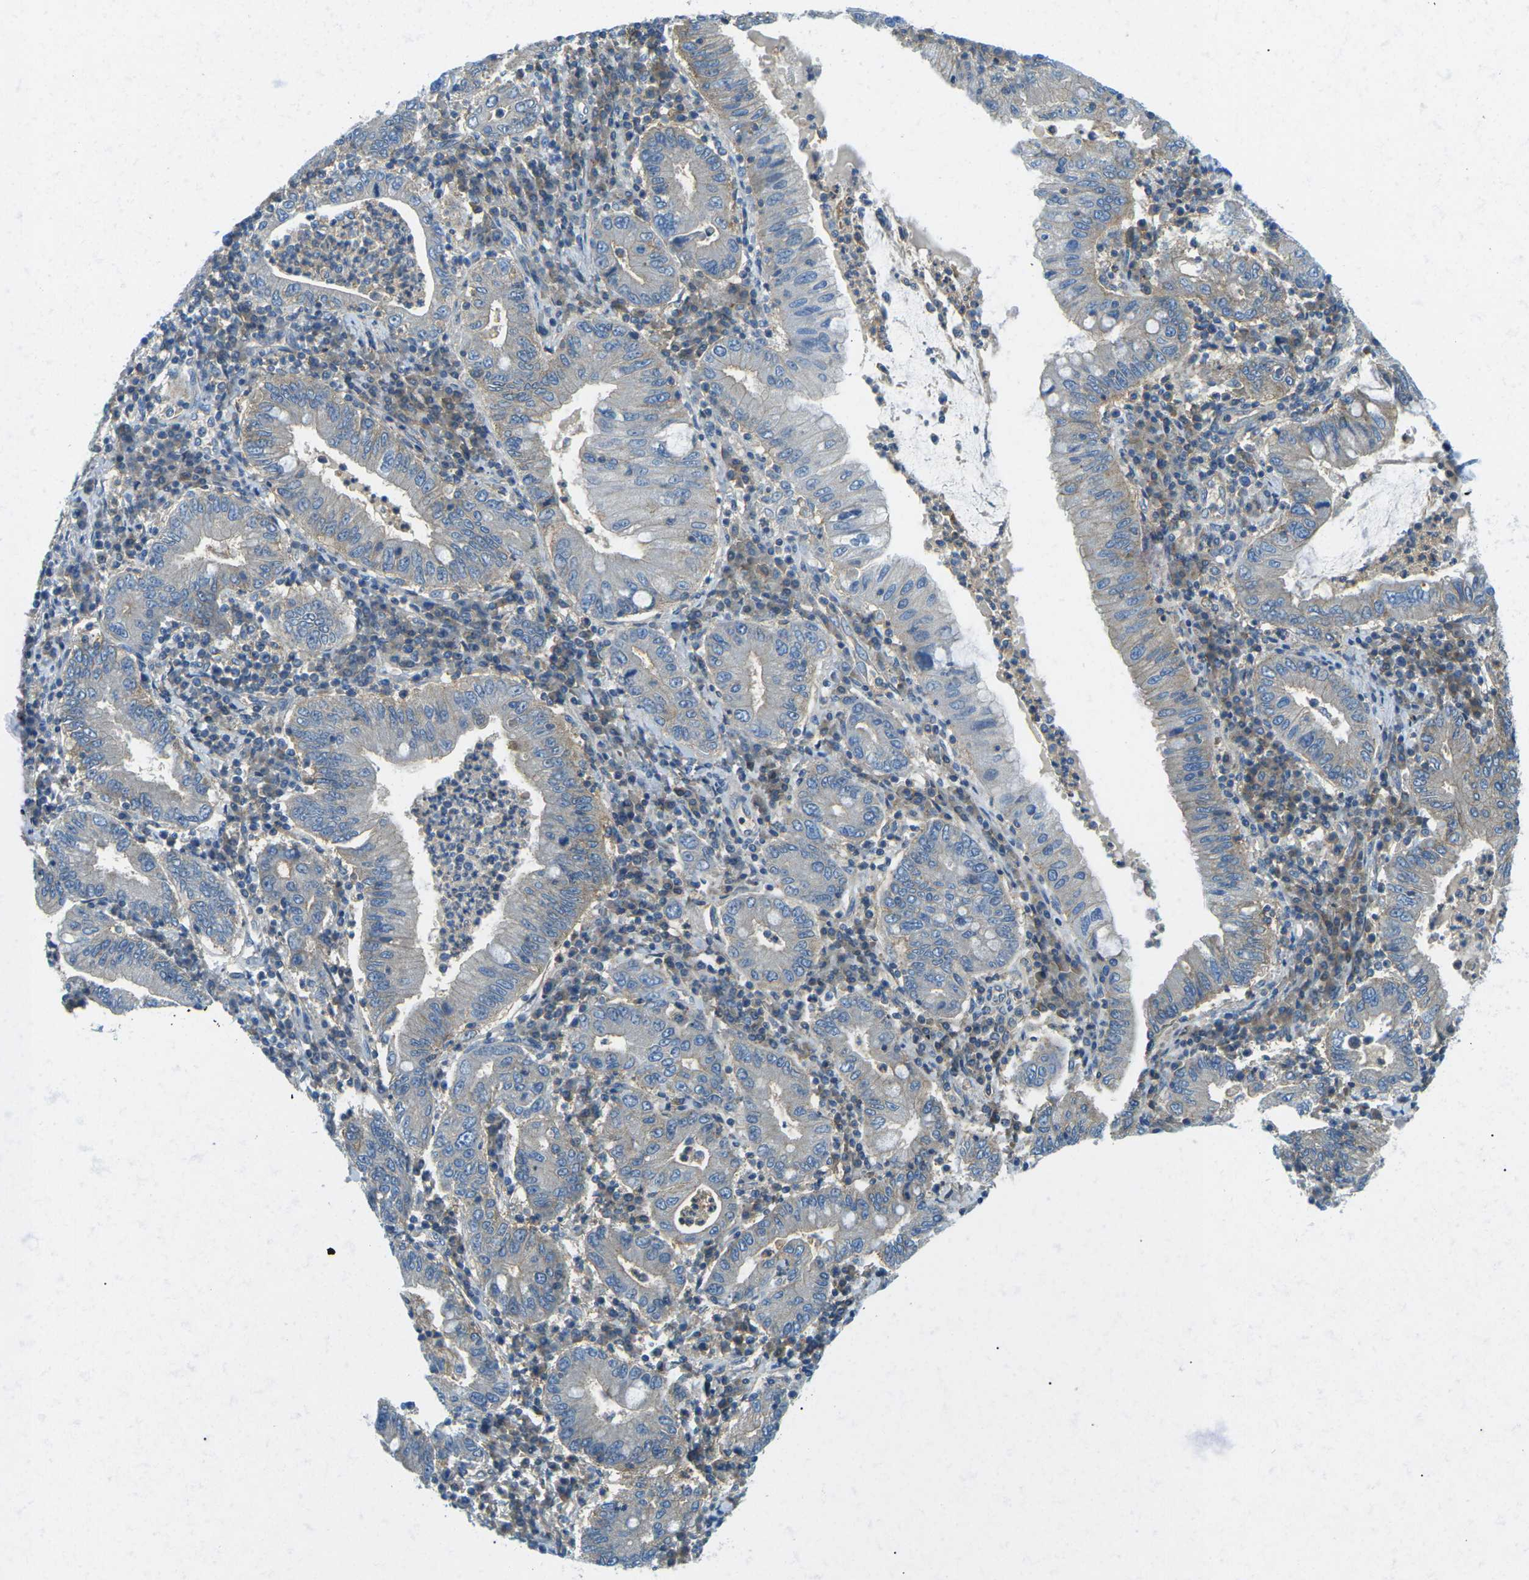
{"staining": {"intensity": "negative", "quantity": "none", "location": "none"}, "tissue": "stomach cancer", "cell_type": "Tumor cells", "image_type": "cancer", "snomed": [{"axis": "morphology", "description": "Normal tissue, NOS"}, {"axis": "morphology", "description": "Adenocarcinoma, NOS"}, {"axis": "topography", "description": "Esophagus"}, {"axis": "topography", "description": "Stomach, upper"}, {"axis": "topography", "description": "Peripheral nerve tissue"}], "caption": "This is an immunohistochemistry histopathology image of adenocarcinoma (stomach). There is no expression in tumor cells.", "gene": "CD47", "patient": {"sex": "male", "age": 62}}